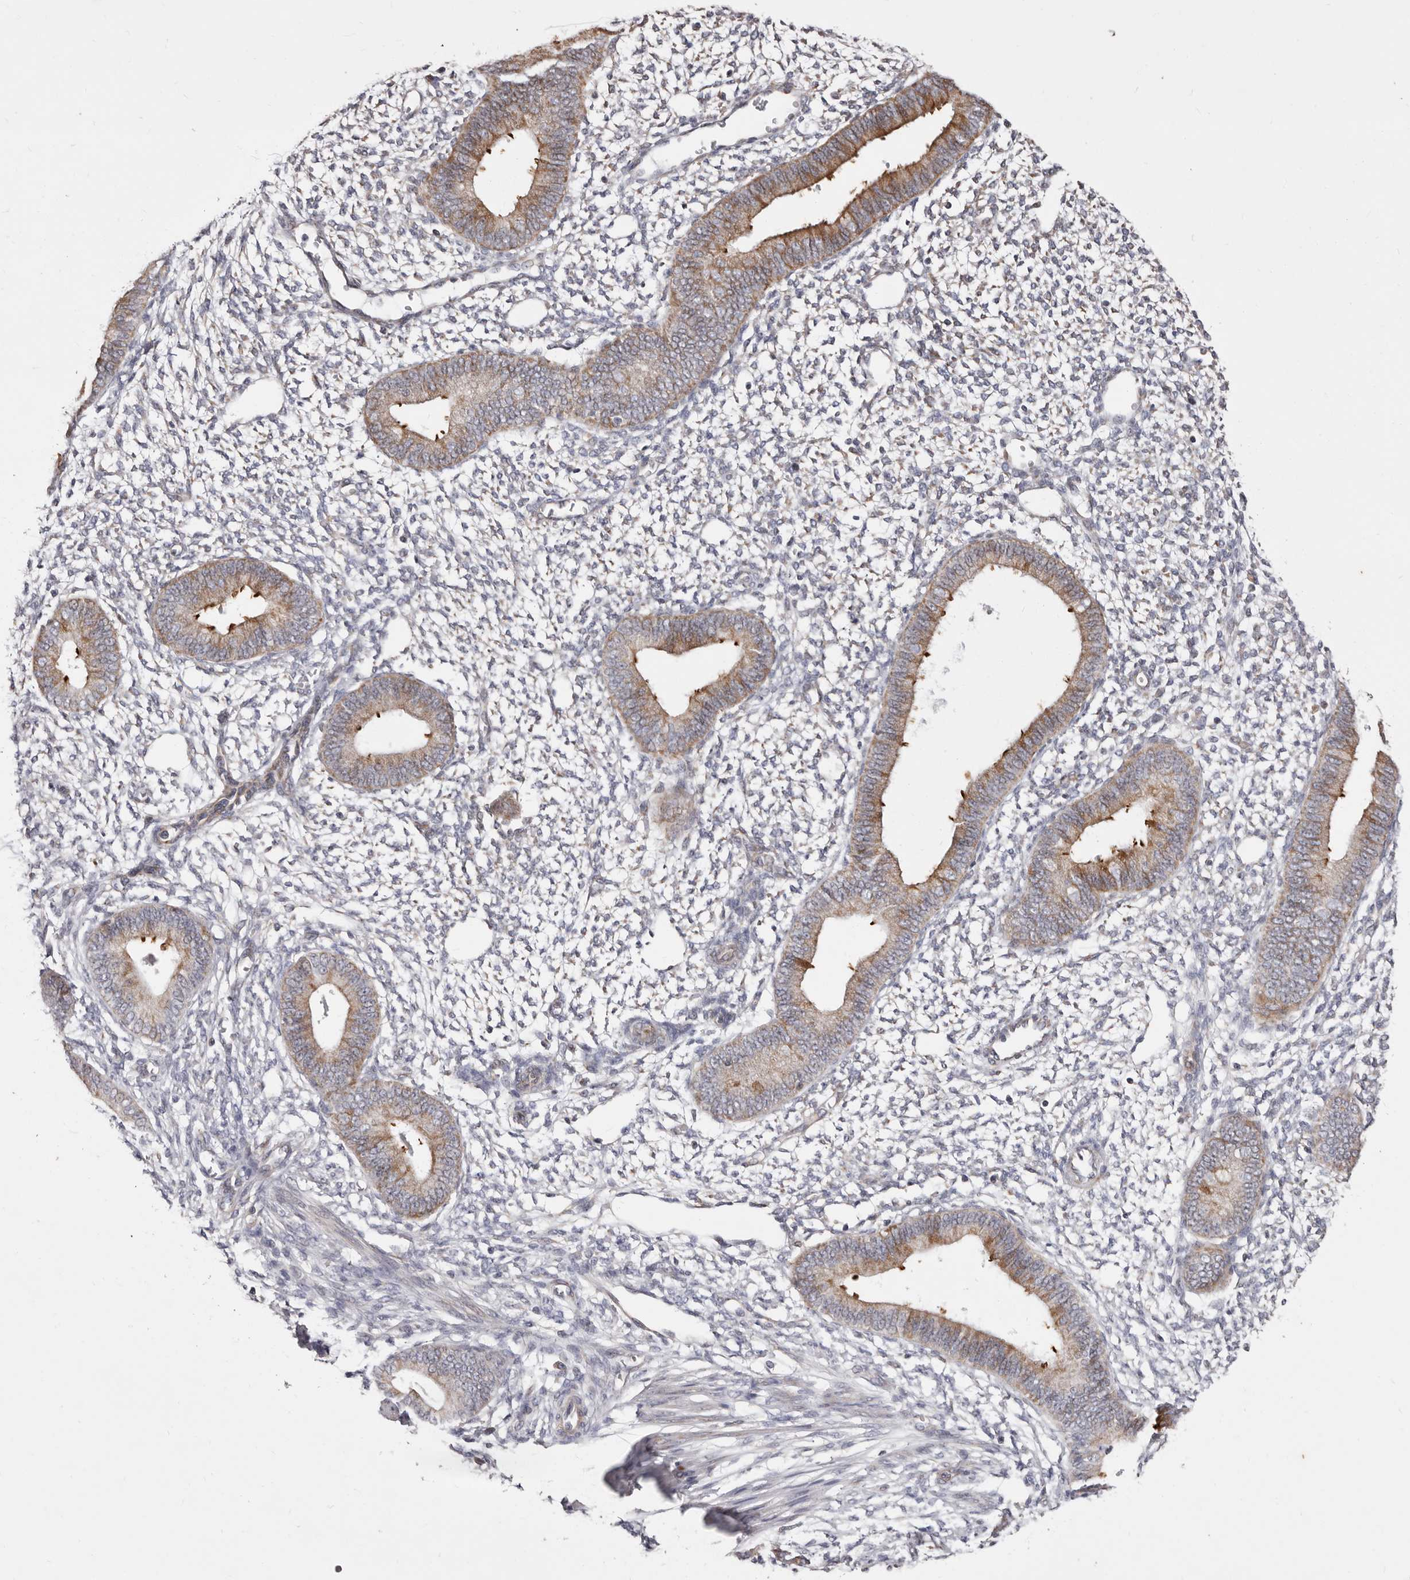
{"staining": {"intensity": "weak", "quantity": "<25%", "location": "cytoplasmic/membranous"}, "tissue": "endometrium", "cell_type": "Cells in endometrial stroma", "image_type": "normal", "snomed": [{"axis": "morphology", "description": "Normal tissue, NOS"}, {"axis": "topography", "description": "Endometrium"}], "caption": "Histopathology image shows no protein staining in cells in endometrial stroma of normal endometrium. (DAB IHC, high magnification).", "gene": "TIMM17B", "patient": {"sex": "female", "age": 46}}